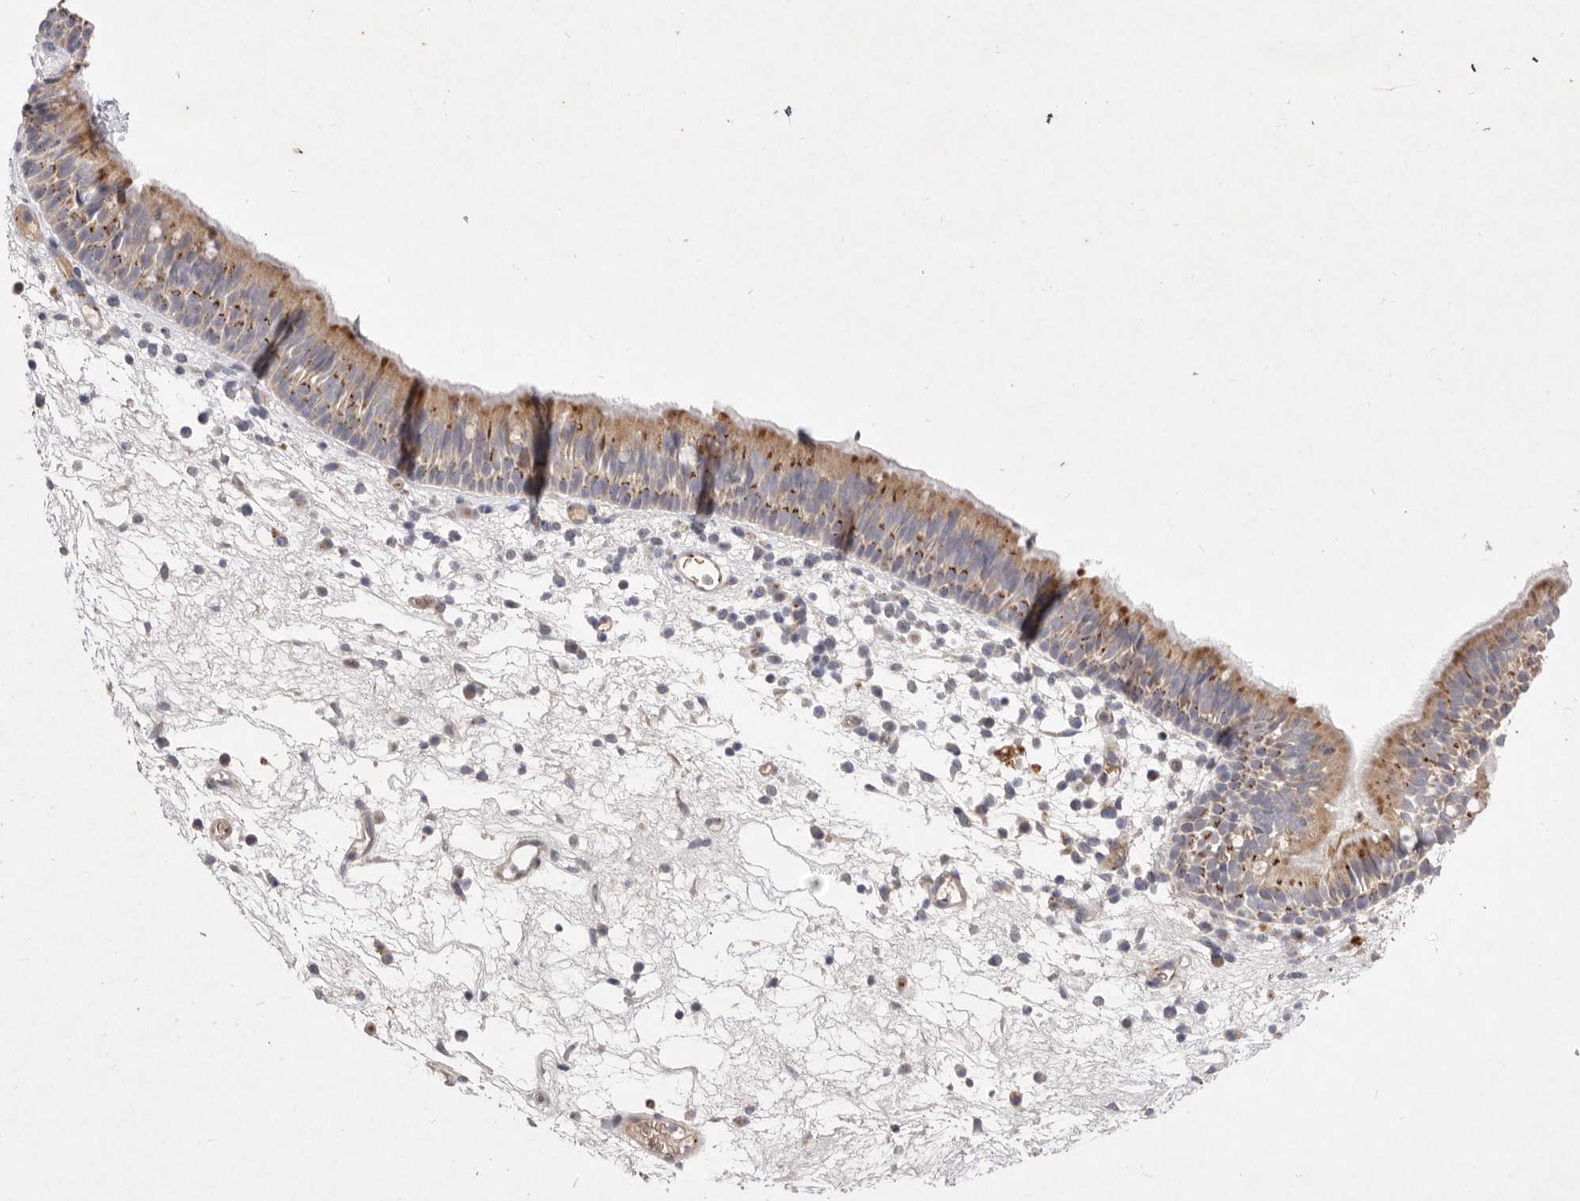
{"staining": {"intensity": "moderate", "quantity": ">75%", "location": "cytoplasmic/membranous"}, "tissue": "nasopharynx", "cell_type": "Respiratory epithelial cells", "image_type": "normal", "snomed": [{"axis": "morphology", "description": "Normal tissue, NOS"}, {"axis": "morphology", "description": "Inflammation, NOS"}, {"axis": "morphology", "description": "Malignant melanoma, Metastatic site"}, {"axis": "topography", "description": "Nasopharynx"}], "caption": "A histopathology image of nasopharynx stained for a protein shows moderate cytoplasmic/membranous brown staining in respiratory epithelial cells. Using DAB (brown) and hematoxylin (blue) stains, captured at high magnification using brightfield microscopy.", "gene": "USP24", "patient": {"sex": "male", "age": 70}}